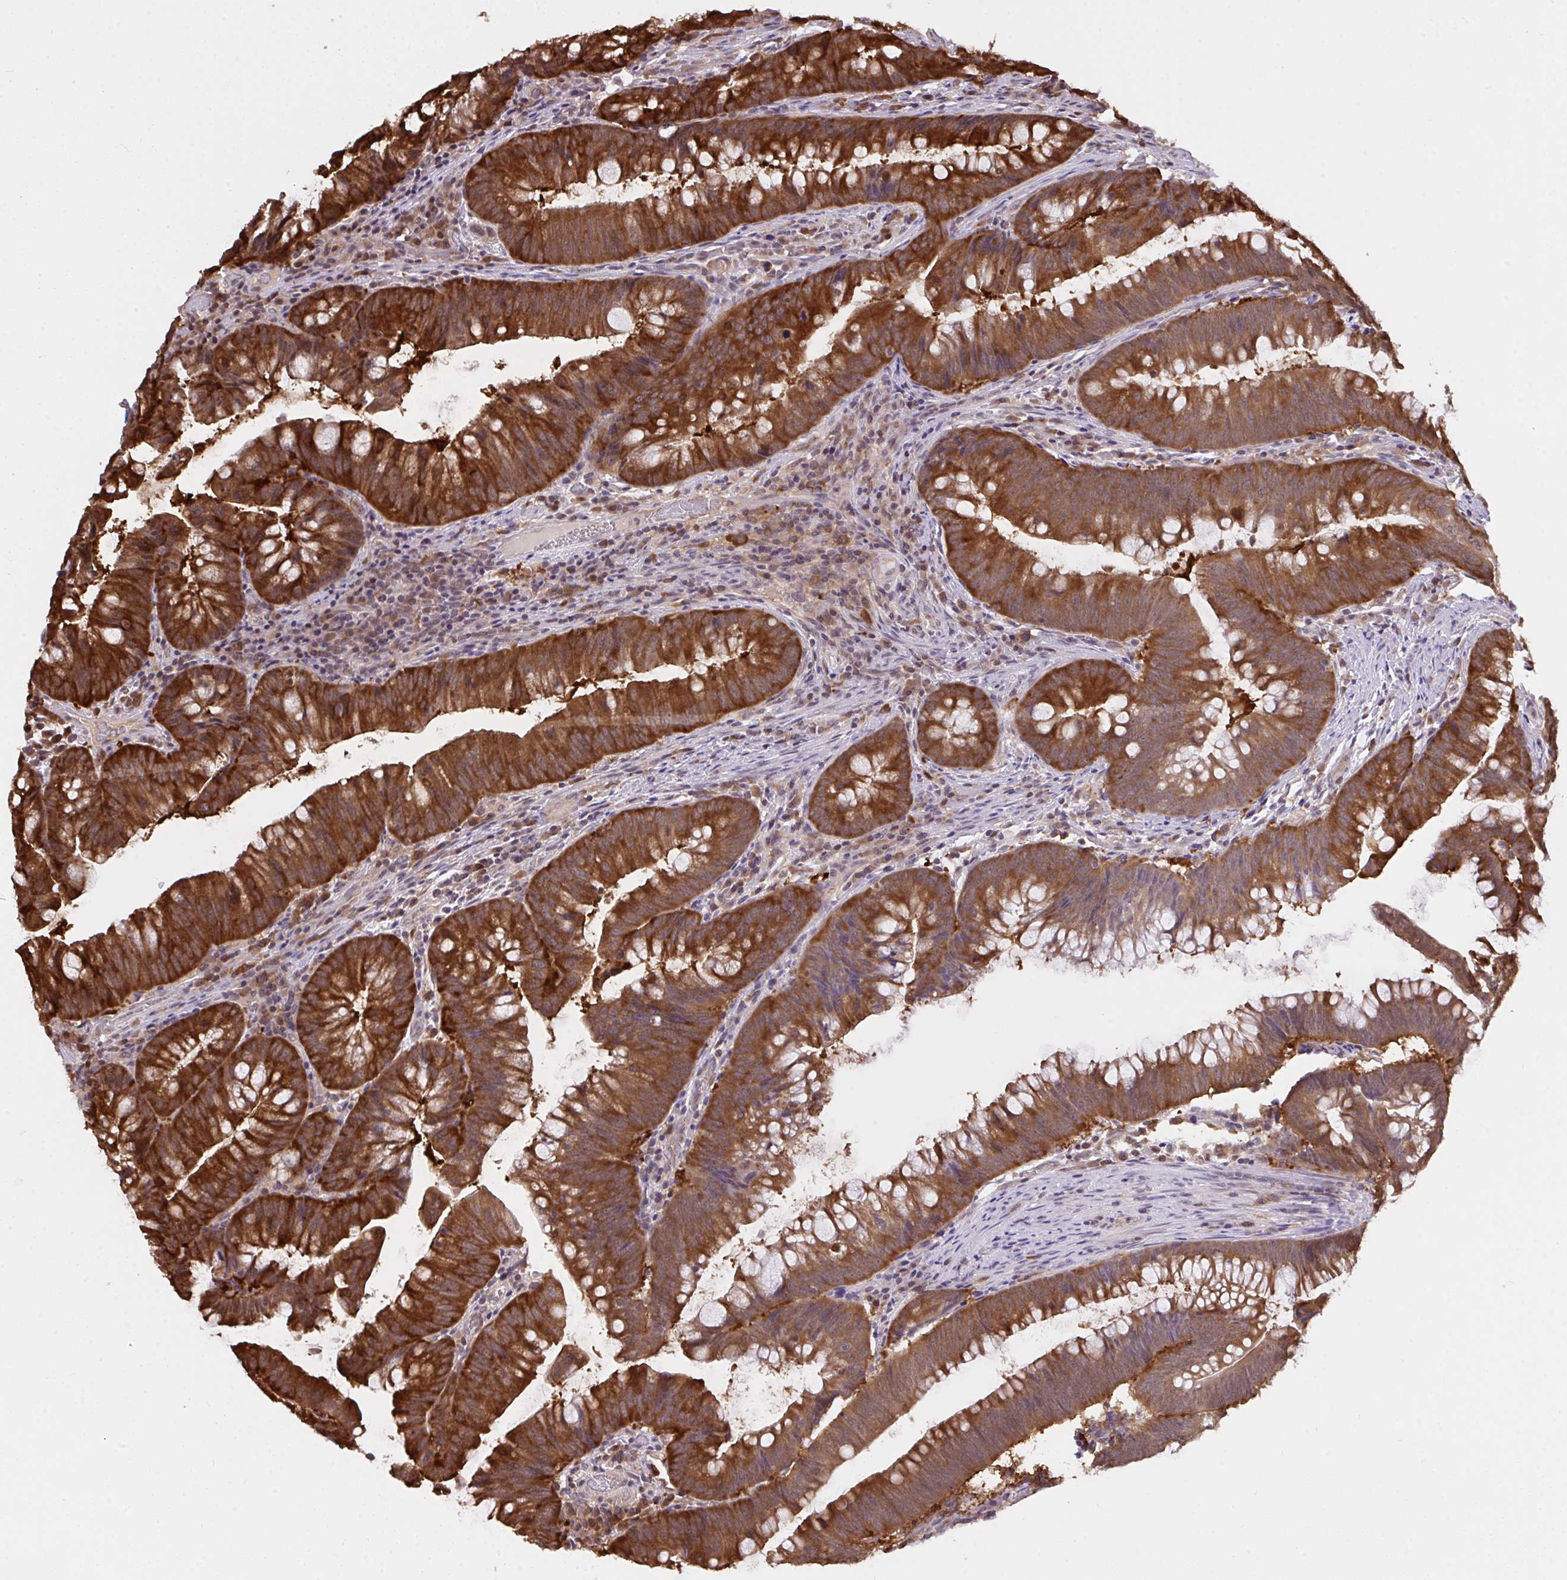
{"staining": {"intensity": "strong", "quantity": ">75%", "location": "cytoplasmic/membranous"}, "tissue": "colorectal cancer", "cell_type": "Tumor cells", "image_type": "cancer", "snomed": [{"axis": "morphology", "description": "Adenocarcinoma, NOS"}, {"axis": "topography", "description": "Colon"}], "caption": "Adenocarcinoma (colorectal) tissue exhibits strong cytoplasmic/membranous positivity in about >75% of tumor cells, visualized by immunohistochemistry. The protein is shown in brown color, while the nuclei are stained blue.", "gene": "C12orf57", "patient": {"sex": "male", "age": 62}}